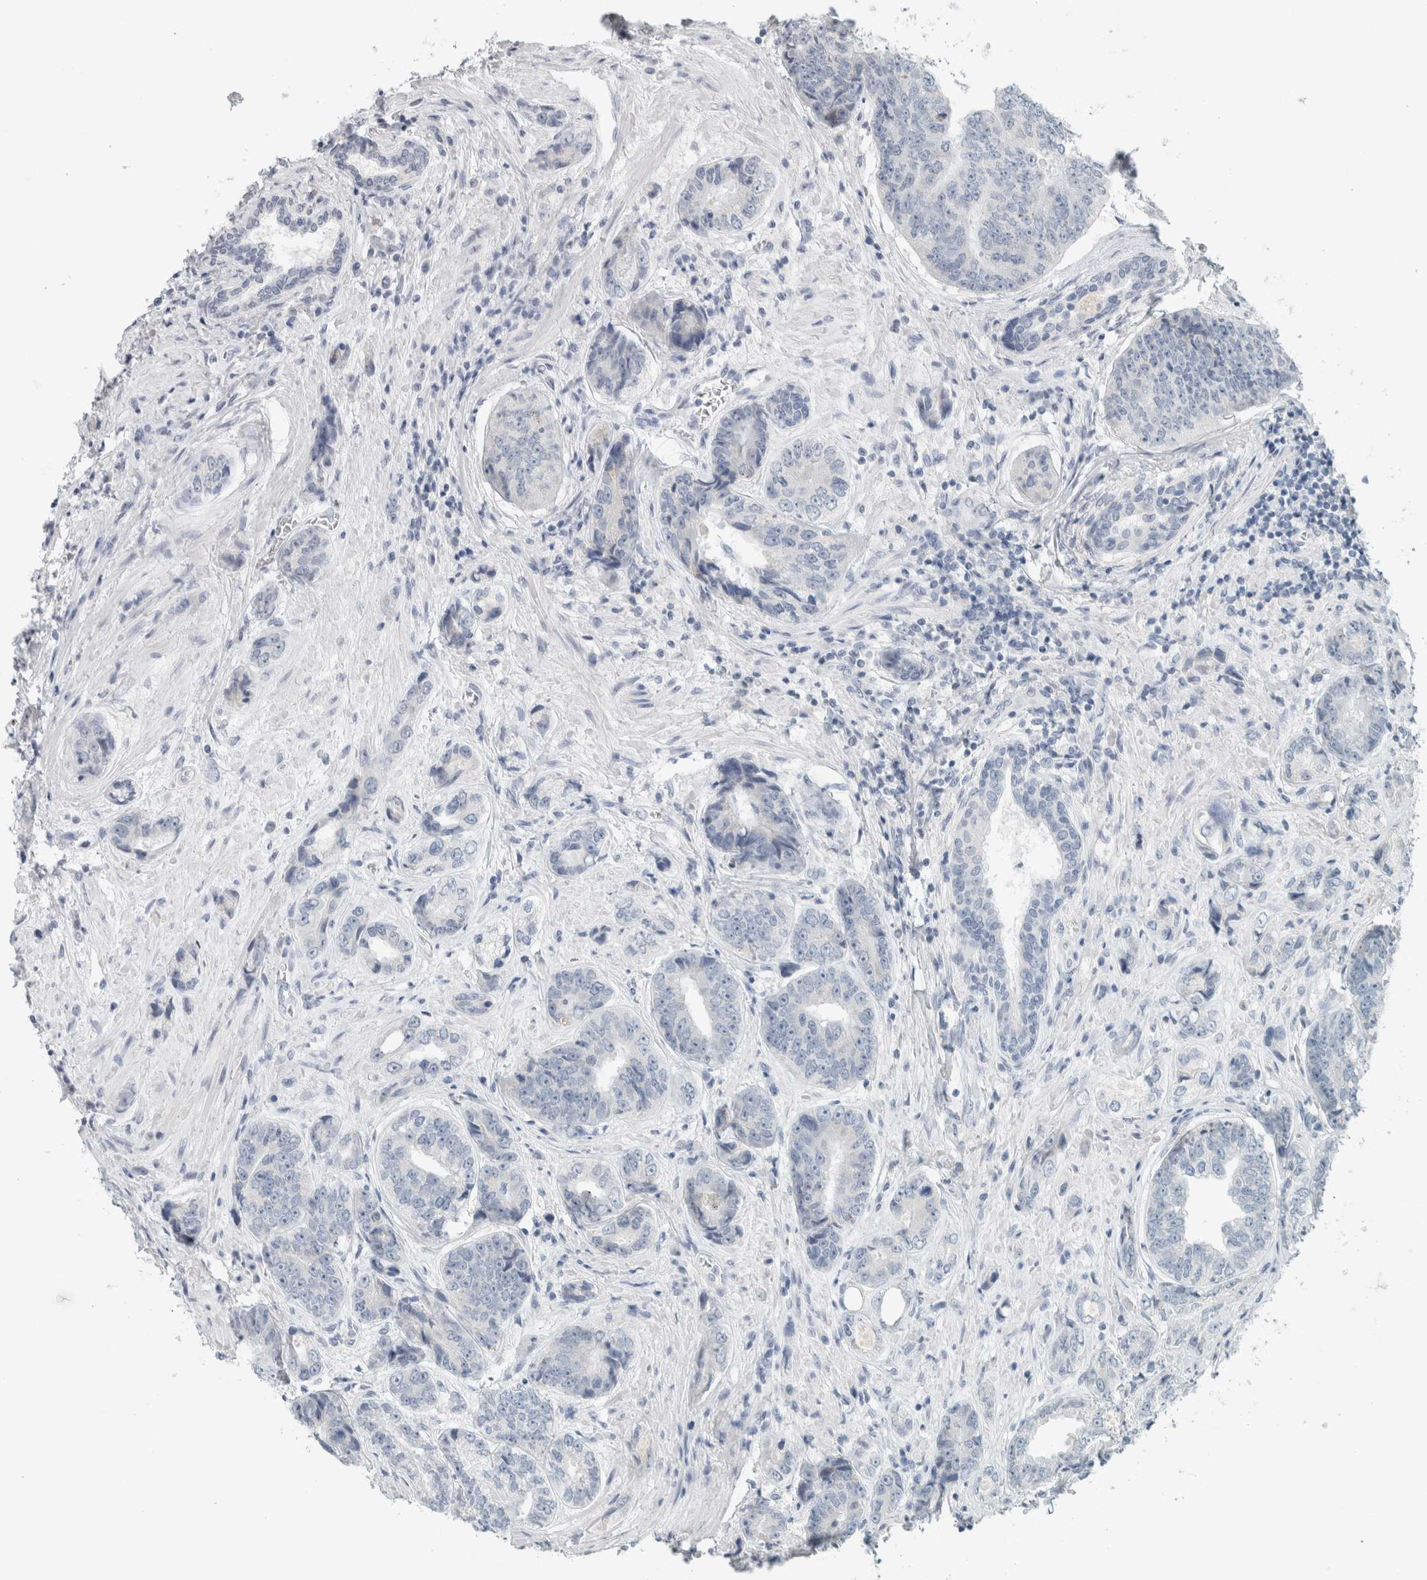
{"staining": {"intensity": "negative", "quantity": "none", "location": "none"}, "tissue": "prostate cancer", "cell_type": "Tumor cells", "image_type": "cancer", "snomed": [{"axis": "morphology", "description": "Adenocarcinoma, High grade"}, {"axis": "topography", "description": "Prostate"}], "caption": "The IHC micrograph has no significant staining in tumor cells of prostate cancer tissue.", "gene": "TRIT1", "patient": {"sex": "male", "age": 61}}